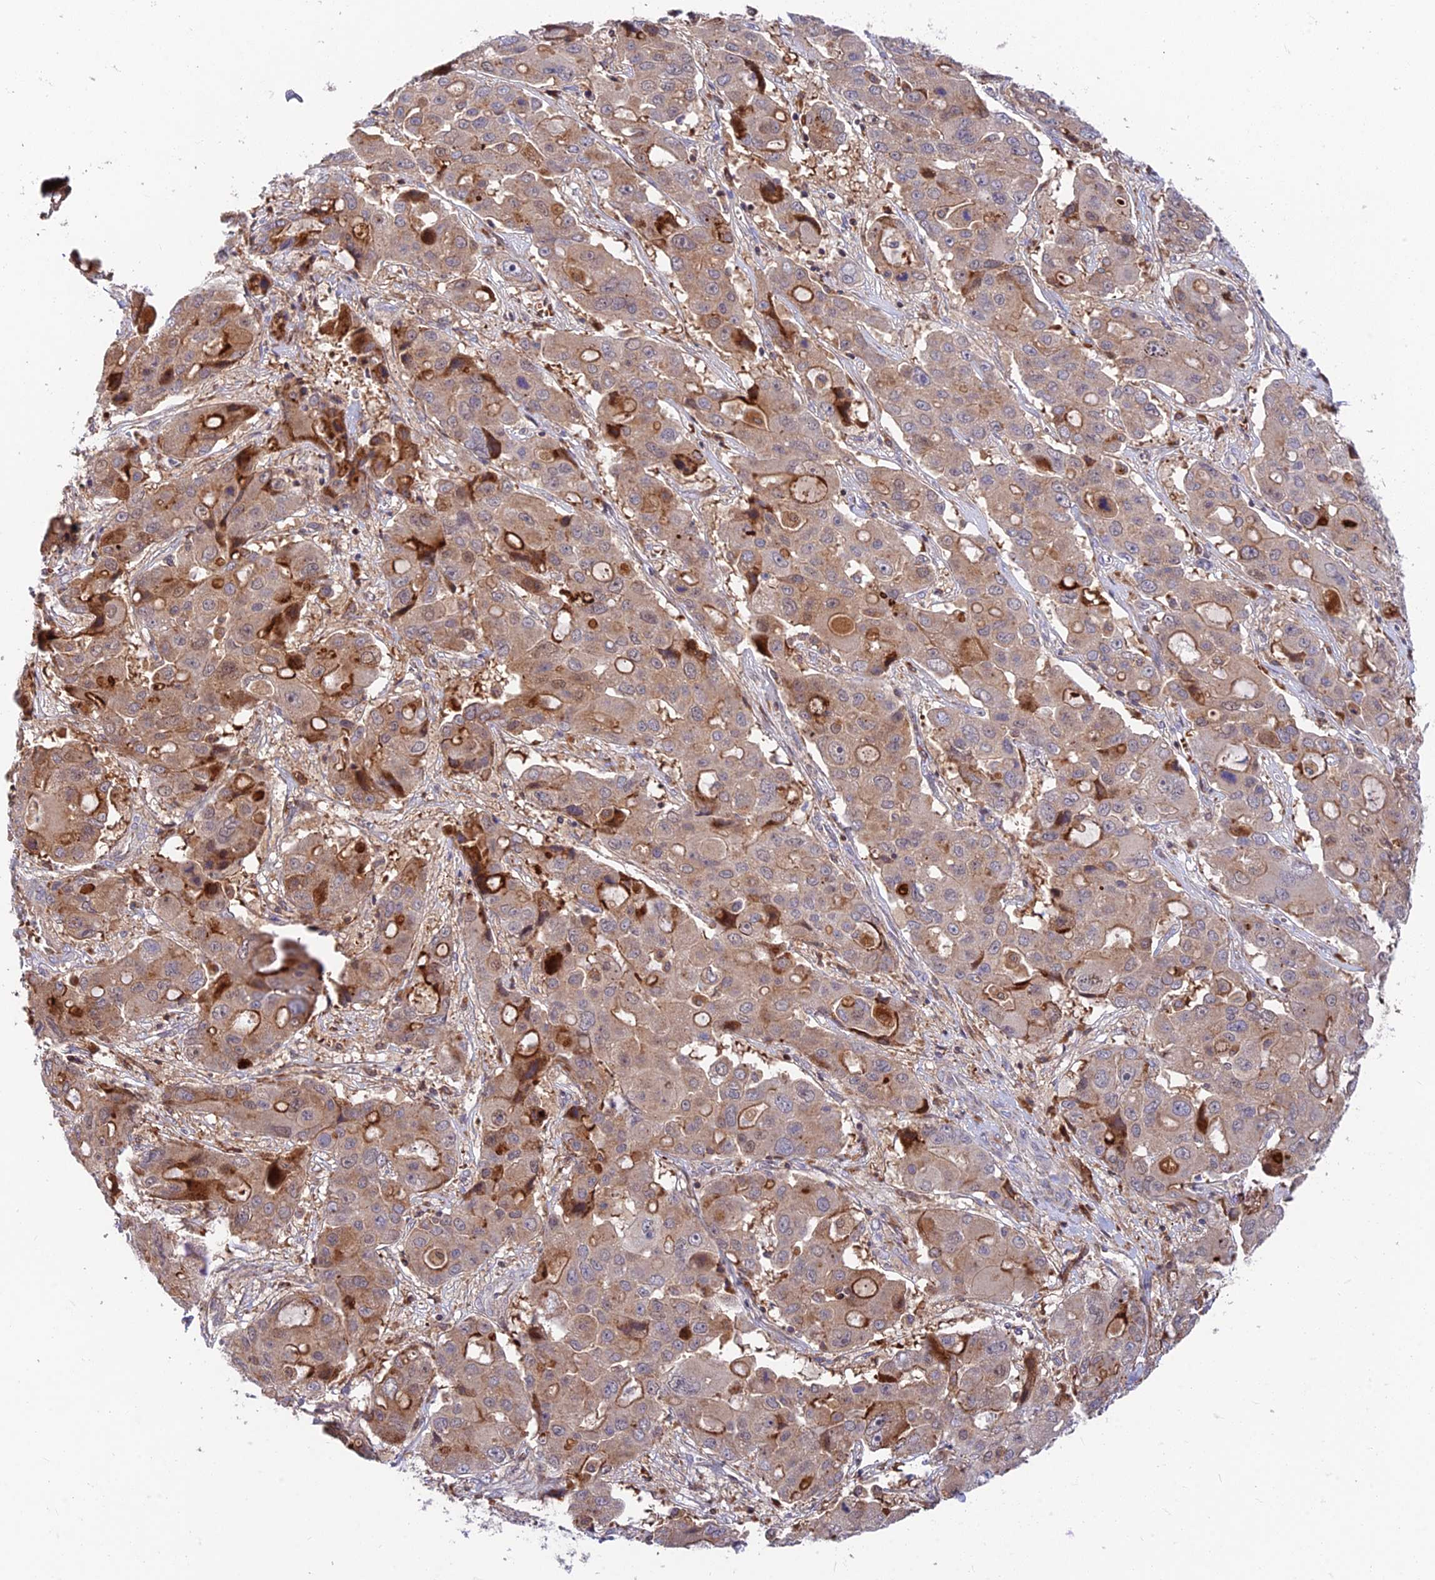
{"staining": {"intensity": "weak", "quantity": "25%-75%", "location": "cytoplasmic/membranous"}, "tissue": "liver cancer", "cell_type": "Tumor cells", "image_type": "cancer", "snomed": [{"axis": "morphology", "description": "Cholangiocarcinoma"}, {"axis": "topography", "description": "Liver"}], "caption": "Protein staining of liver cancer (cholangiocarcinoma) tissue reveals weak cytoplasmic/membranous positivity in about 25%-75% of tumor cells.", "gene": "FUOM", "patient": {"sex": "male", "age": 67}}